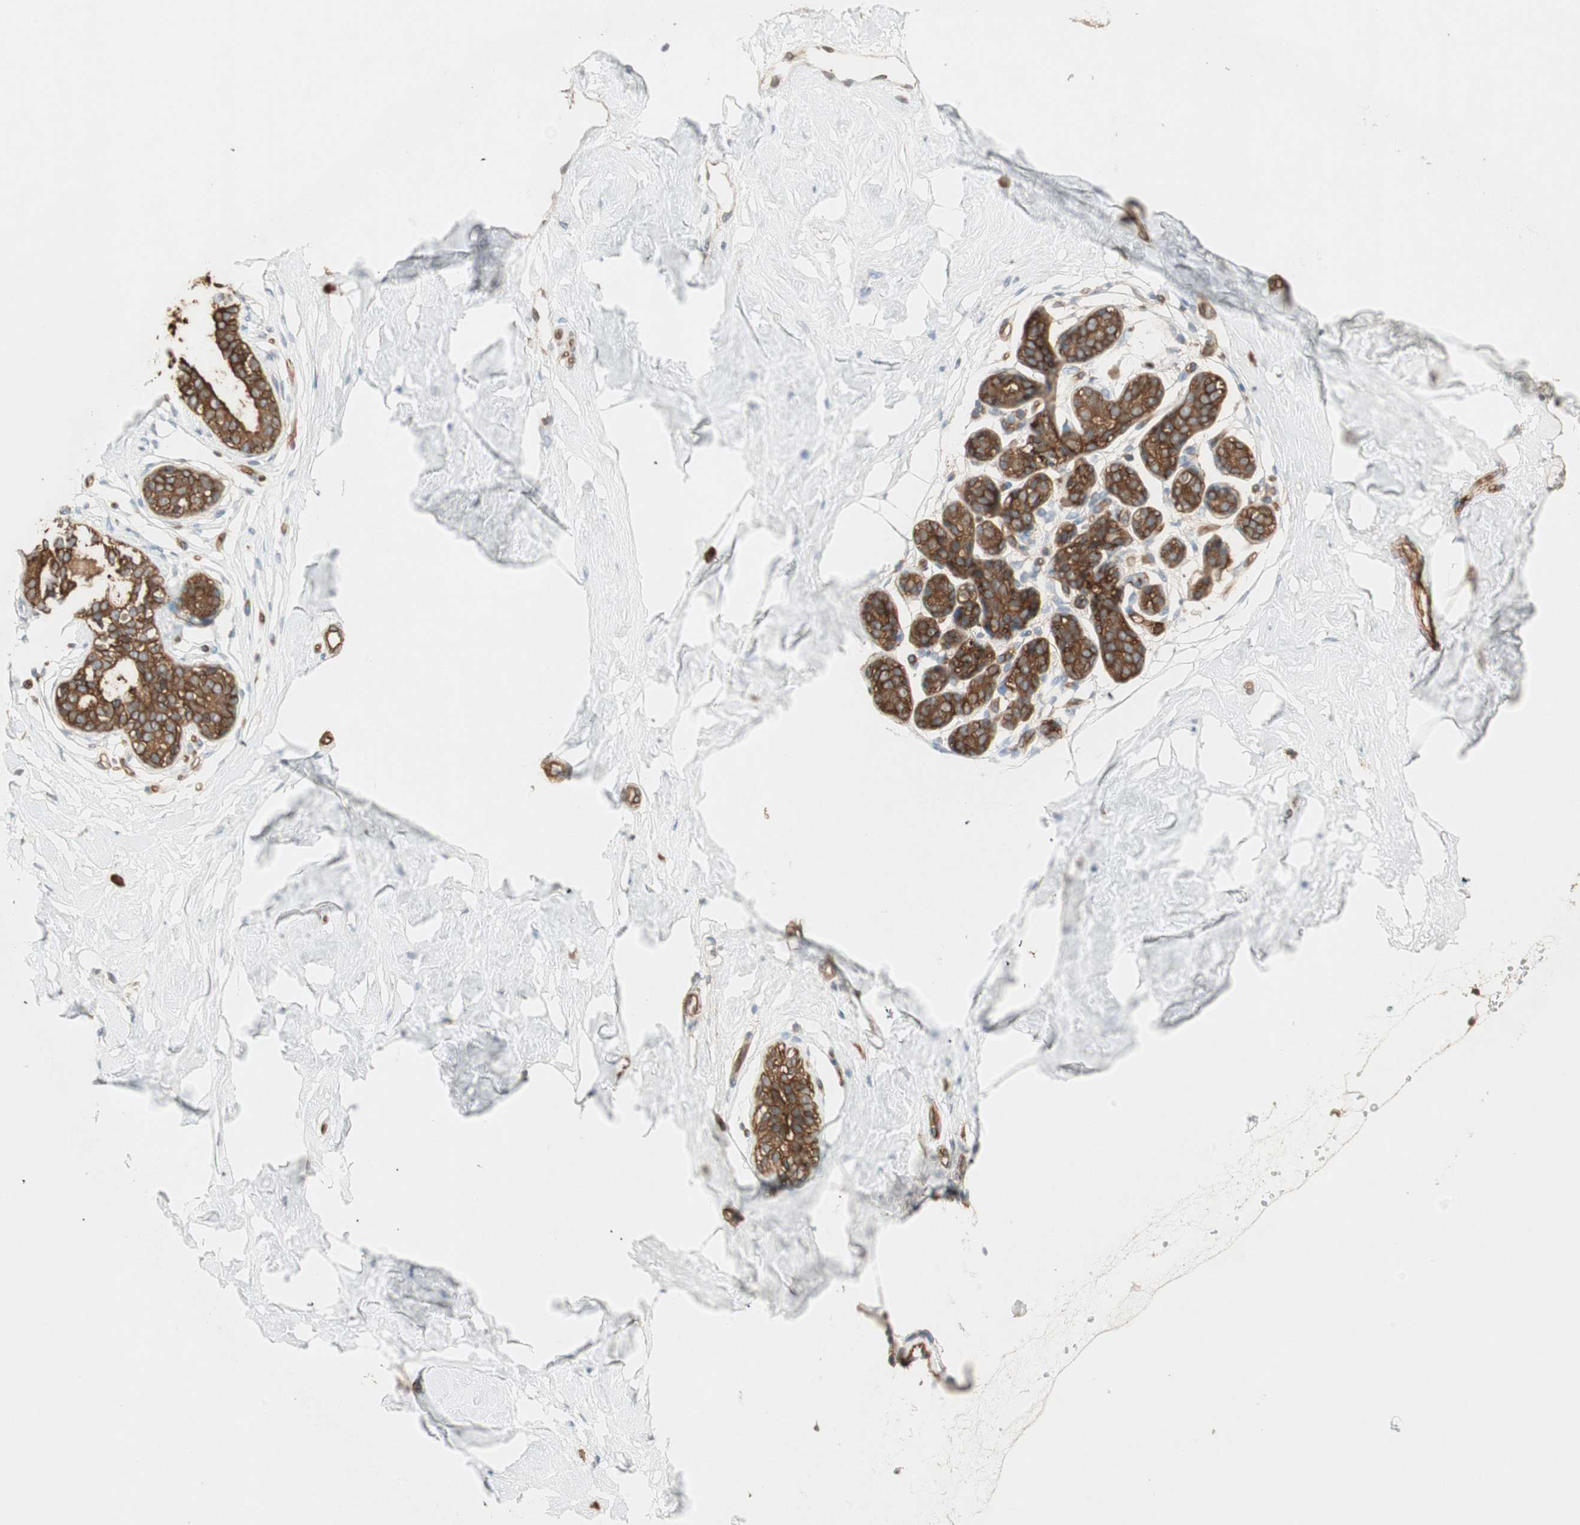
{"staining": {"intensity": "moderate", "quantity": ">75%", "location": "cytoplasmic/membranous"}, "tissue": "breast", "cell_type": "Adipocytes", "image_type": "normal", "snomed": [{"axis": "morphology", "description": "Normal tissue, NOS"}, {"axis": "topography", "description": "Breast"}], "caption": "High-magnification brightfield microscopy of unremarkable breast stained with DAB (brown) and counterstained with hematoxylin (blue). adipocytes exhibit moderate cytoplasmic/membranous positivity is present in approximately>75% of cells. The protein is stained brown, and the nuclei are stained in blue (DAB IHC with brightfield microscopy, high magnification).", "gene": "TCP11L1", "patient": {"sex": "female", "age": 23}}